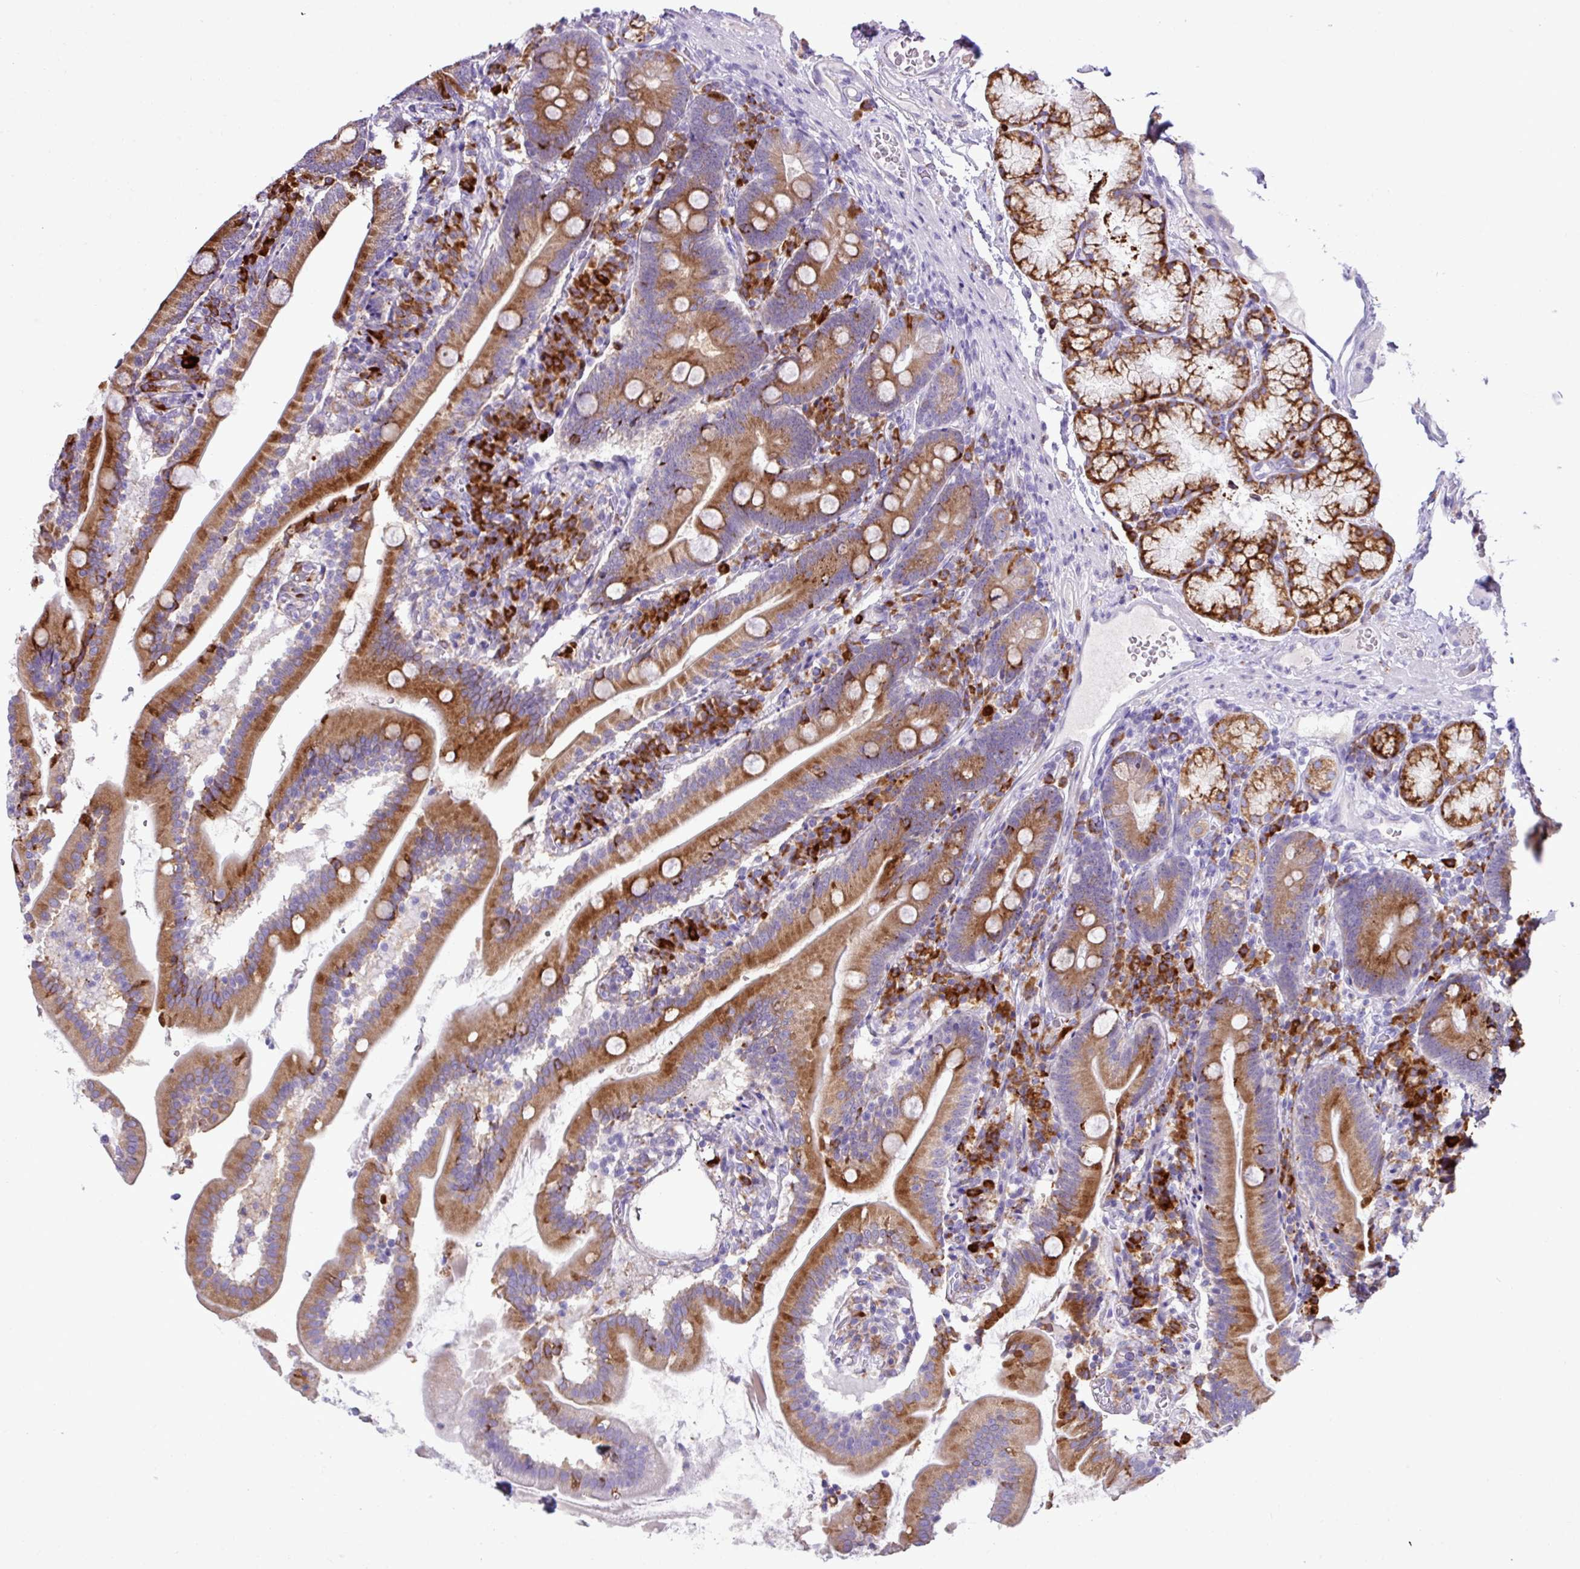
{"staining": {"intensity": "strong", "quantity": ">75%", "location": "cytoplasmic/membranous"}, "tissue": "duodenum", "cell_type": "Glandular cells", "image_type": "normal", "snomed": [{"axis": "morphology", "description": "Normal tissue, NOS"}, {"axis": "topography", "description": "Duodenum"}], "caption": "Glandular cells show strong cytoplasmic/membranous expression in approximately >75% of cells in normal duodenum.", "gene": "RGS21", "patient": {"sex": "female", "age": 67}}